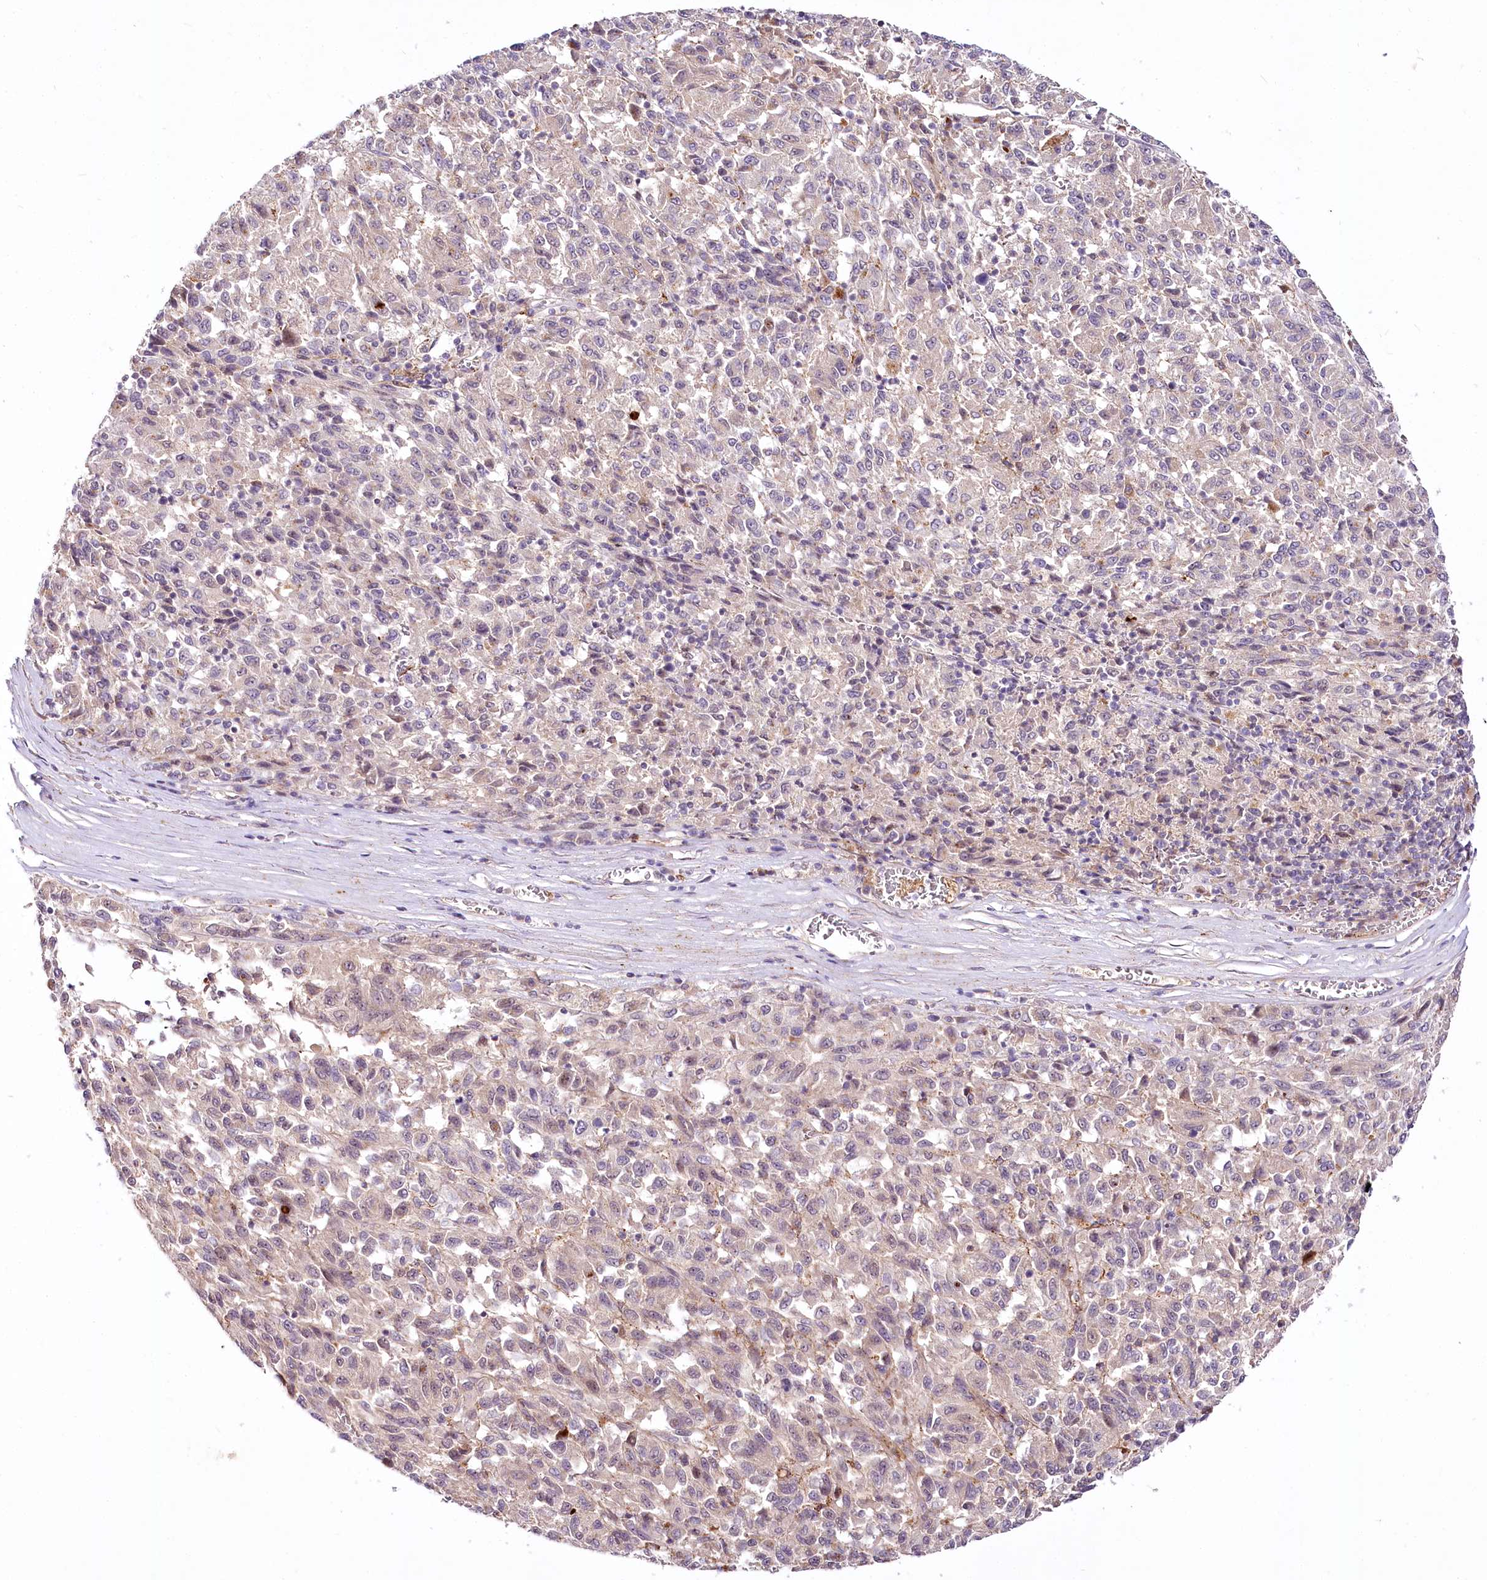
{"staining": {"intensity": "weak", "quantity": "<25%", "location": "cytoplasmic/membranous"}, "tissue": "melanoma", "cell_type": "Tumor cells", "image_type": "cancer", "snomed": [{"axis": "morphology", "description": "Malignant melanoma, Metastatic site"}, {"axis": "topography", "description": "Lung"}], "caption": "Immunohistochemistry image of neoplastic tissue: human melanoma stained with DAB shows no significant protein staining in tumor cells.", "gene": "VWA5A", "patient": {"sex": "male", "age": 64}}